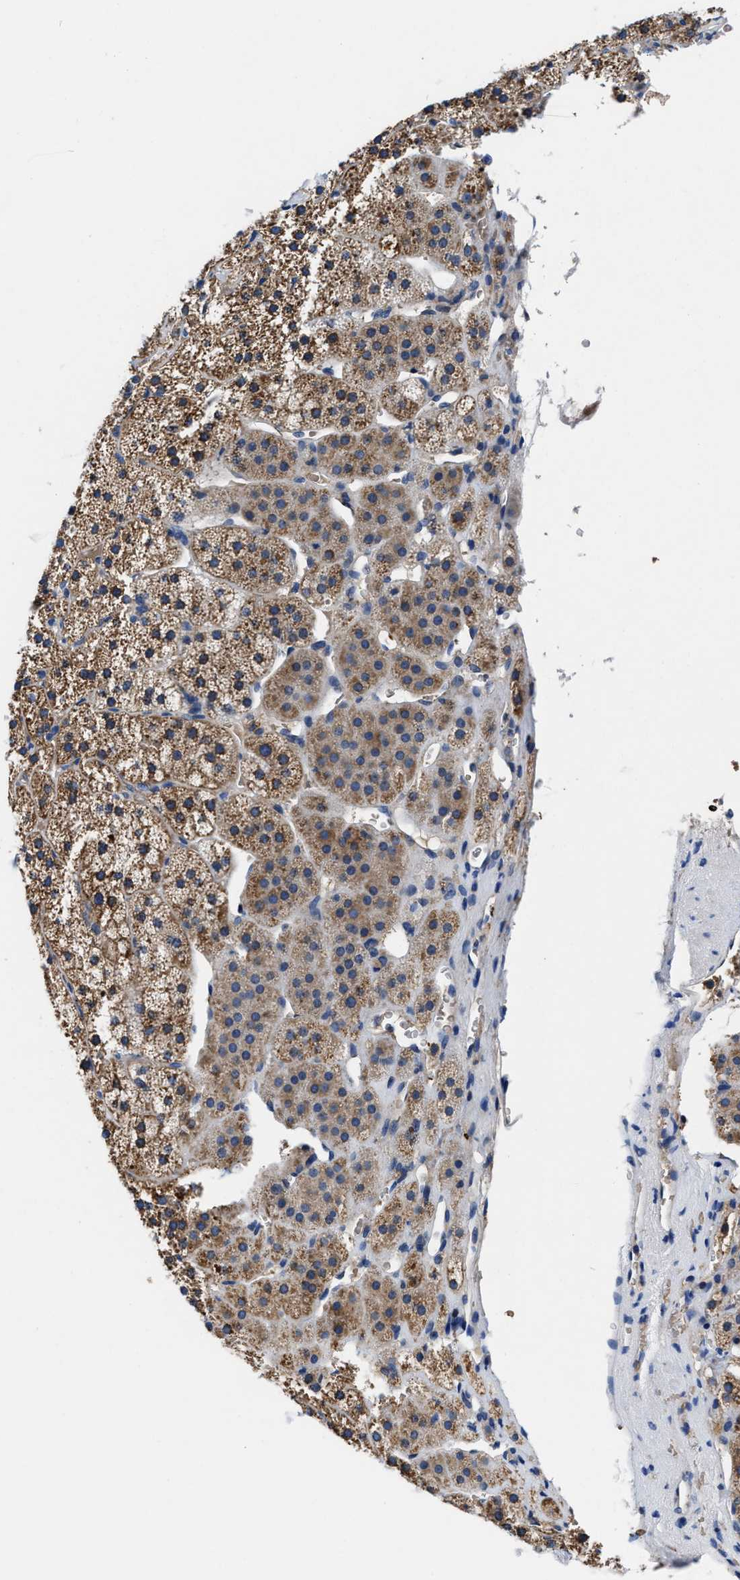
{"staining": {"intensity": "strong", "quantity": ">75%", "location": "cytoplasmic/membranous"}, "tissue": "adrenal gland", "cell_type": "Glandular cells", "image_type": "normal", "snomed": [{"axis": "morphology", "description": "Normal tissue, NOS"}, {"axis": "topography", "description": "Adrenal gland"}], "caption": "Immunohistochemistry (IHC) photomicrograph of benign adrenal gland stained for a protein (brown), which demonstrates high levels of strong cytoplasmic/membranous staining in about >75% of glandular cells.", "gene": "PHLPP1", "patient": {"sex": "female", "age": 44}}